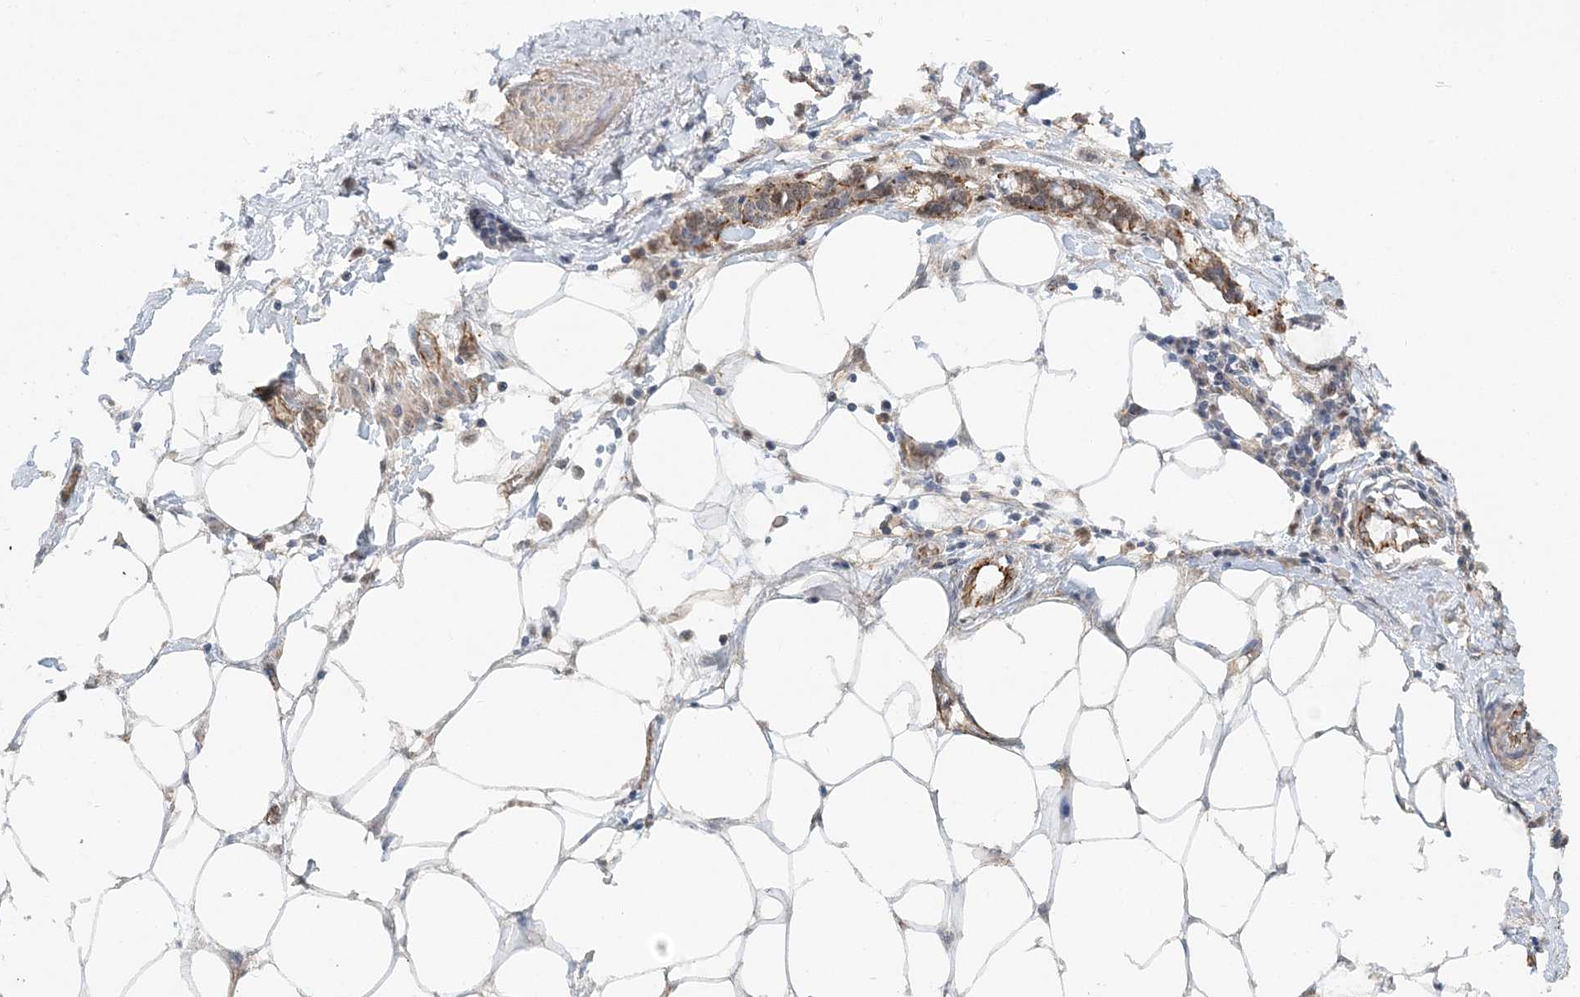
{"staining": {"intensity": "negative", "quantity": "none", "location": "none"}, "tissue": "adipose tissue", "cell_type": "Adipocytes", "image_type": "normal", "snomed": [{"axis": "morphology", "description": "Normal tissue, NOS"}, {"axis": "morphology", "description": "Adenocarcinoma, NOS"}, {"axis": "topography", "description": "Colon"}, {"axis": "topography", "description": "Peripheral nerve tissue"}], "caption": "Immunohistochemistry micrograph of benign adipose tissue: human adipose tissue stained with DAB demonstrates no significant protein staining in adipocytes.", "gene": "MAT2B", "patient": {"sex": "male", "age": 14}}